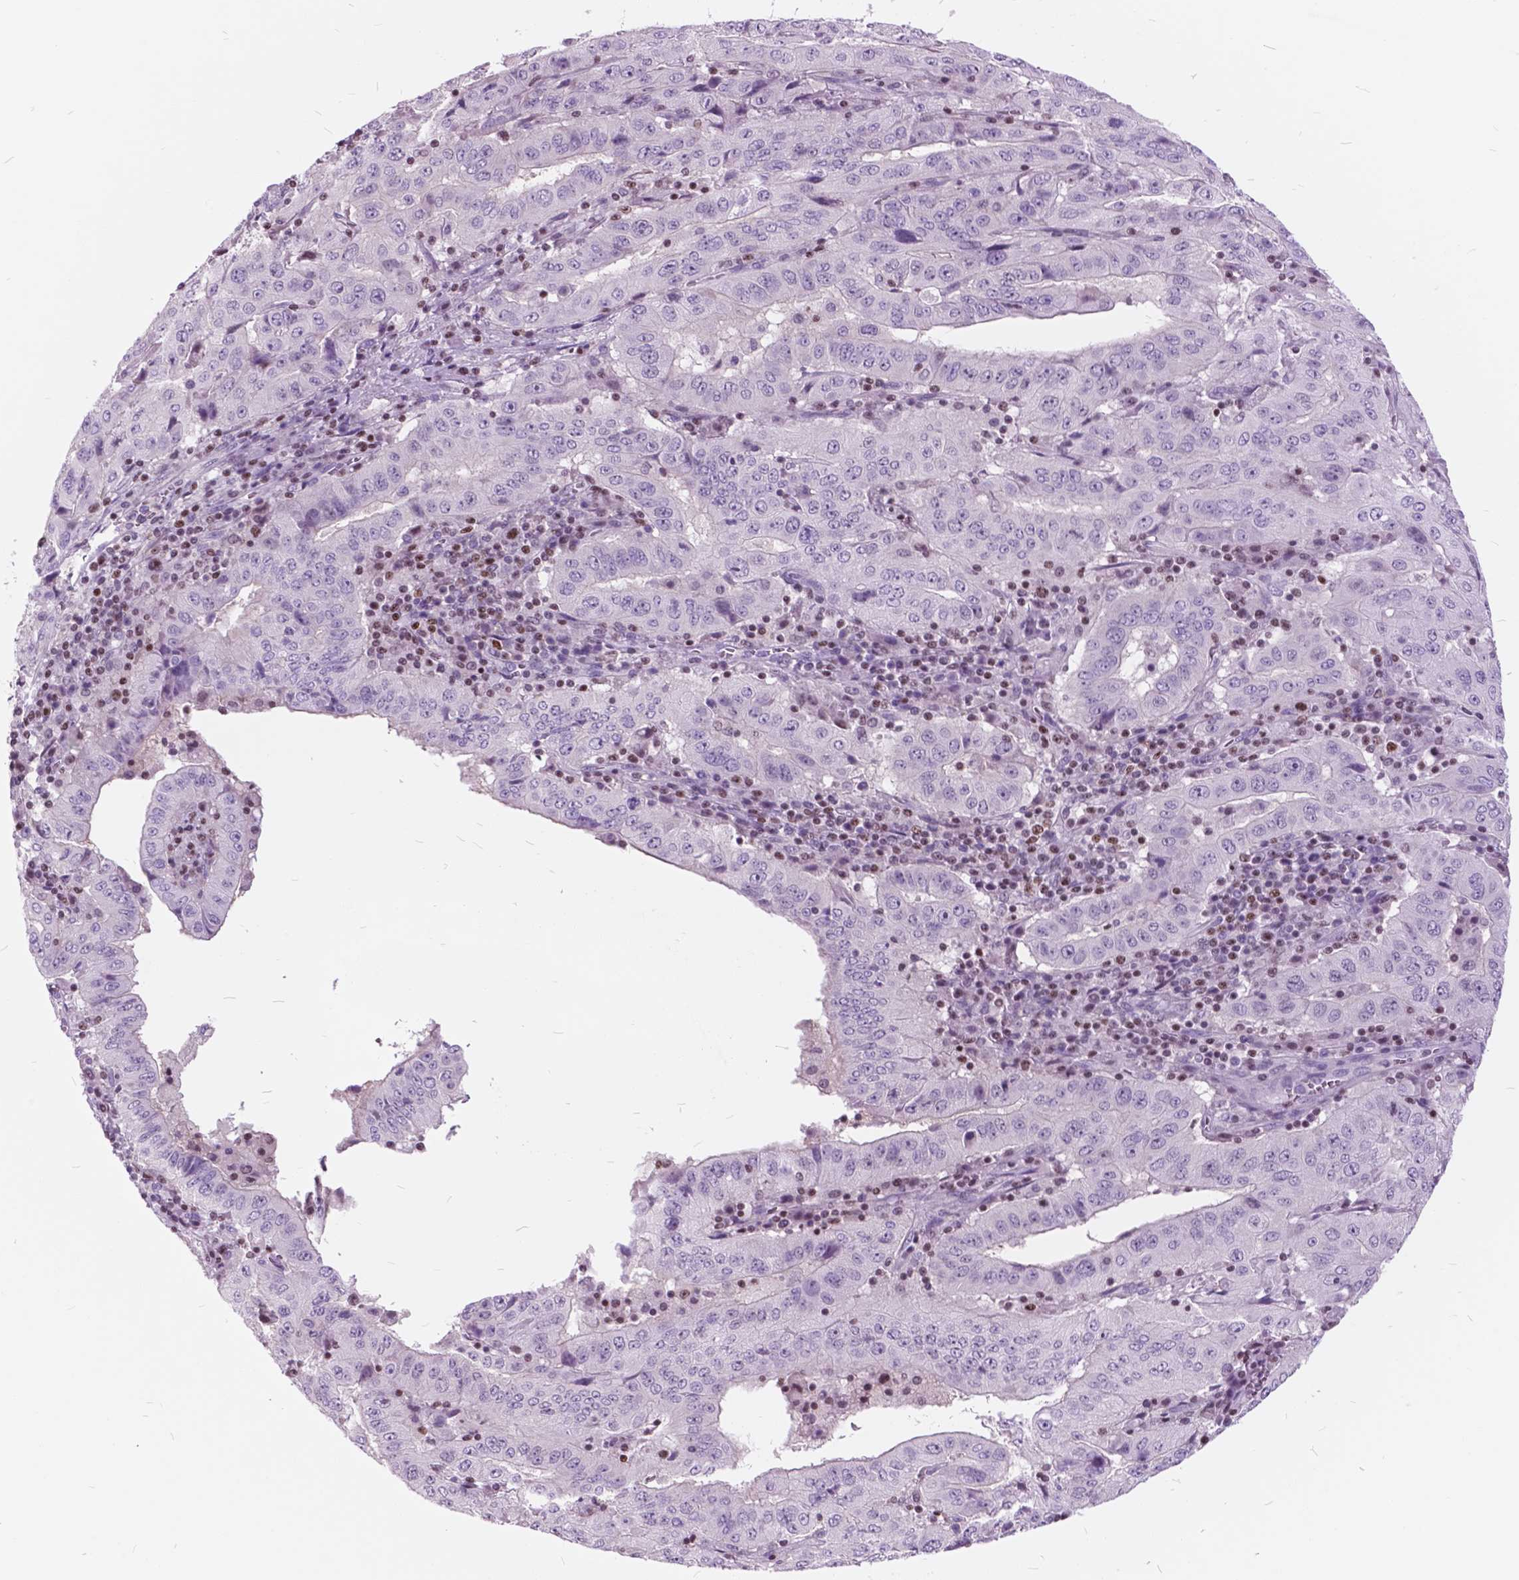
{"staining": {"intensity": "negative", "quantity": "none", "location": "none"}, "tissue": "pancreatic cancer", "cell_type": "Tumor cells", "image_type": "cancer", "snomed": [{"axis": "morphology", "description": "Adenocarcinoma, NOS"}, {"axis": "topography", "description": "Pancreas"}], "caption": "IHC micrograph of neoplastic tissue: adenocarcinoma (pancreatic) stained with DAB demonstrates no significant protein staining in tumor cells.", "gene": "SP140", "patient": {"sex": "male", "age": 63}}